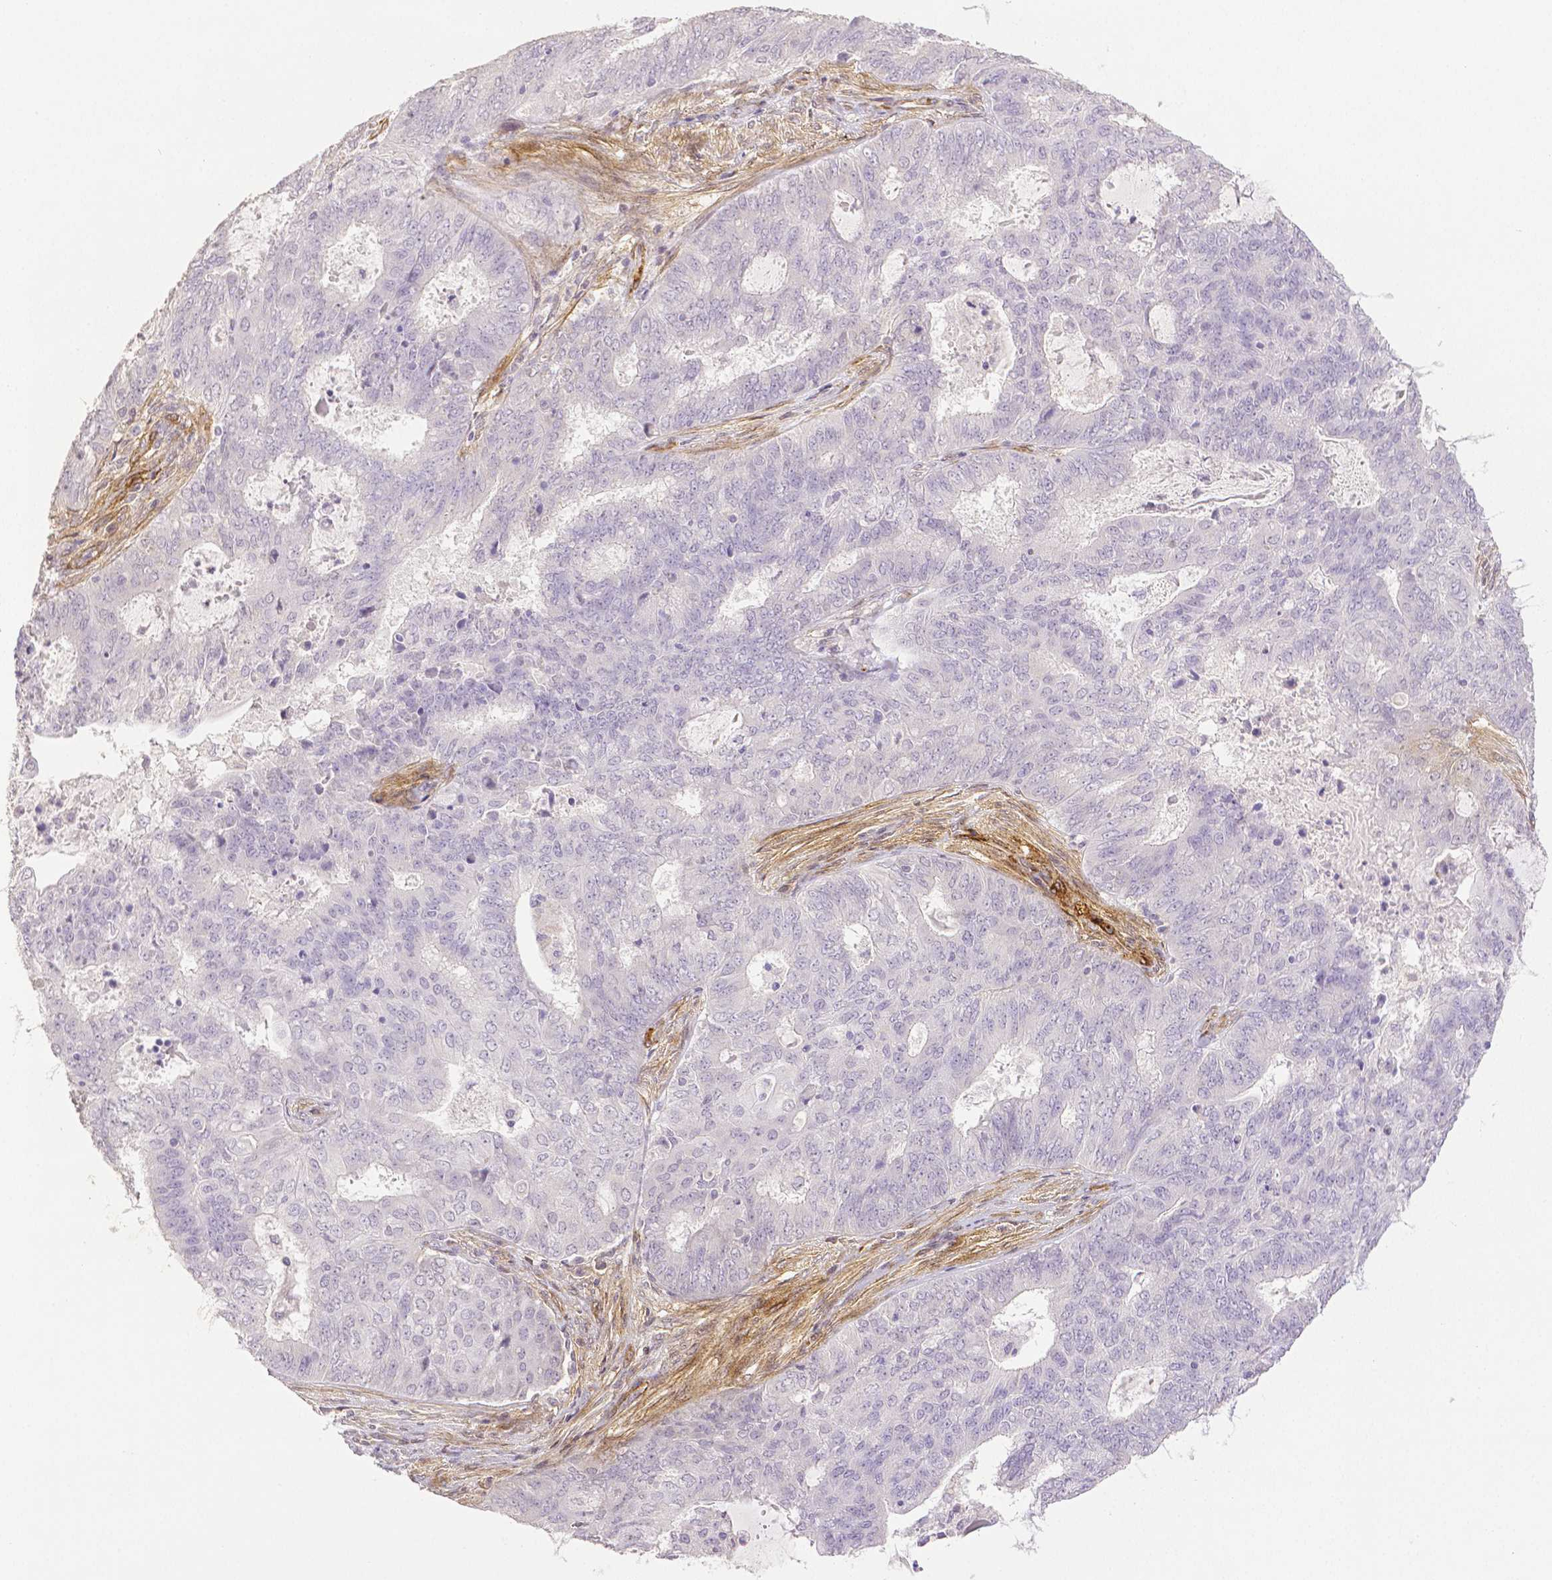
{"staining": {"intensity": "negative", "quantity": "none", "location": "none"}, "tissue": "endometrial cancer", "cell_type": "Tumor cells", "image_type": "cancer", "snomed": [{"axis": "morphology", "description": "Adenocarcinoma, NOS"}, {"axis": "topography", "description": "Endometrium"}], "caption": "Micrograph shows no protein expression in tumor cells of adenocarcinoma (endometrial) tissue. (Immunohistochemistry, brightfield microscopy, high magnification).", "gene": "THY1", "patient": {"sex": "female", "age": 62}}